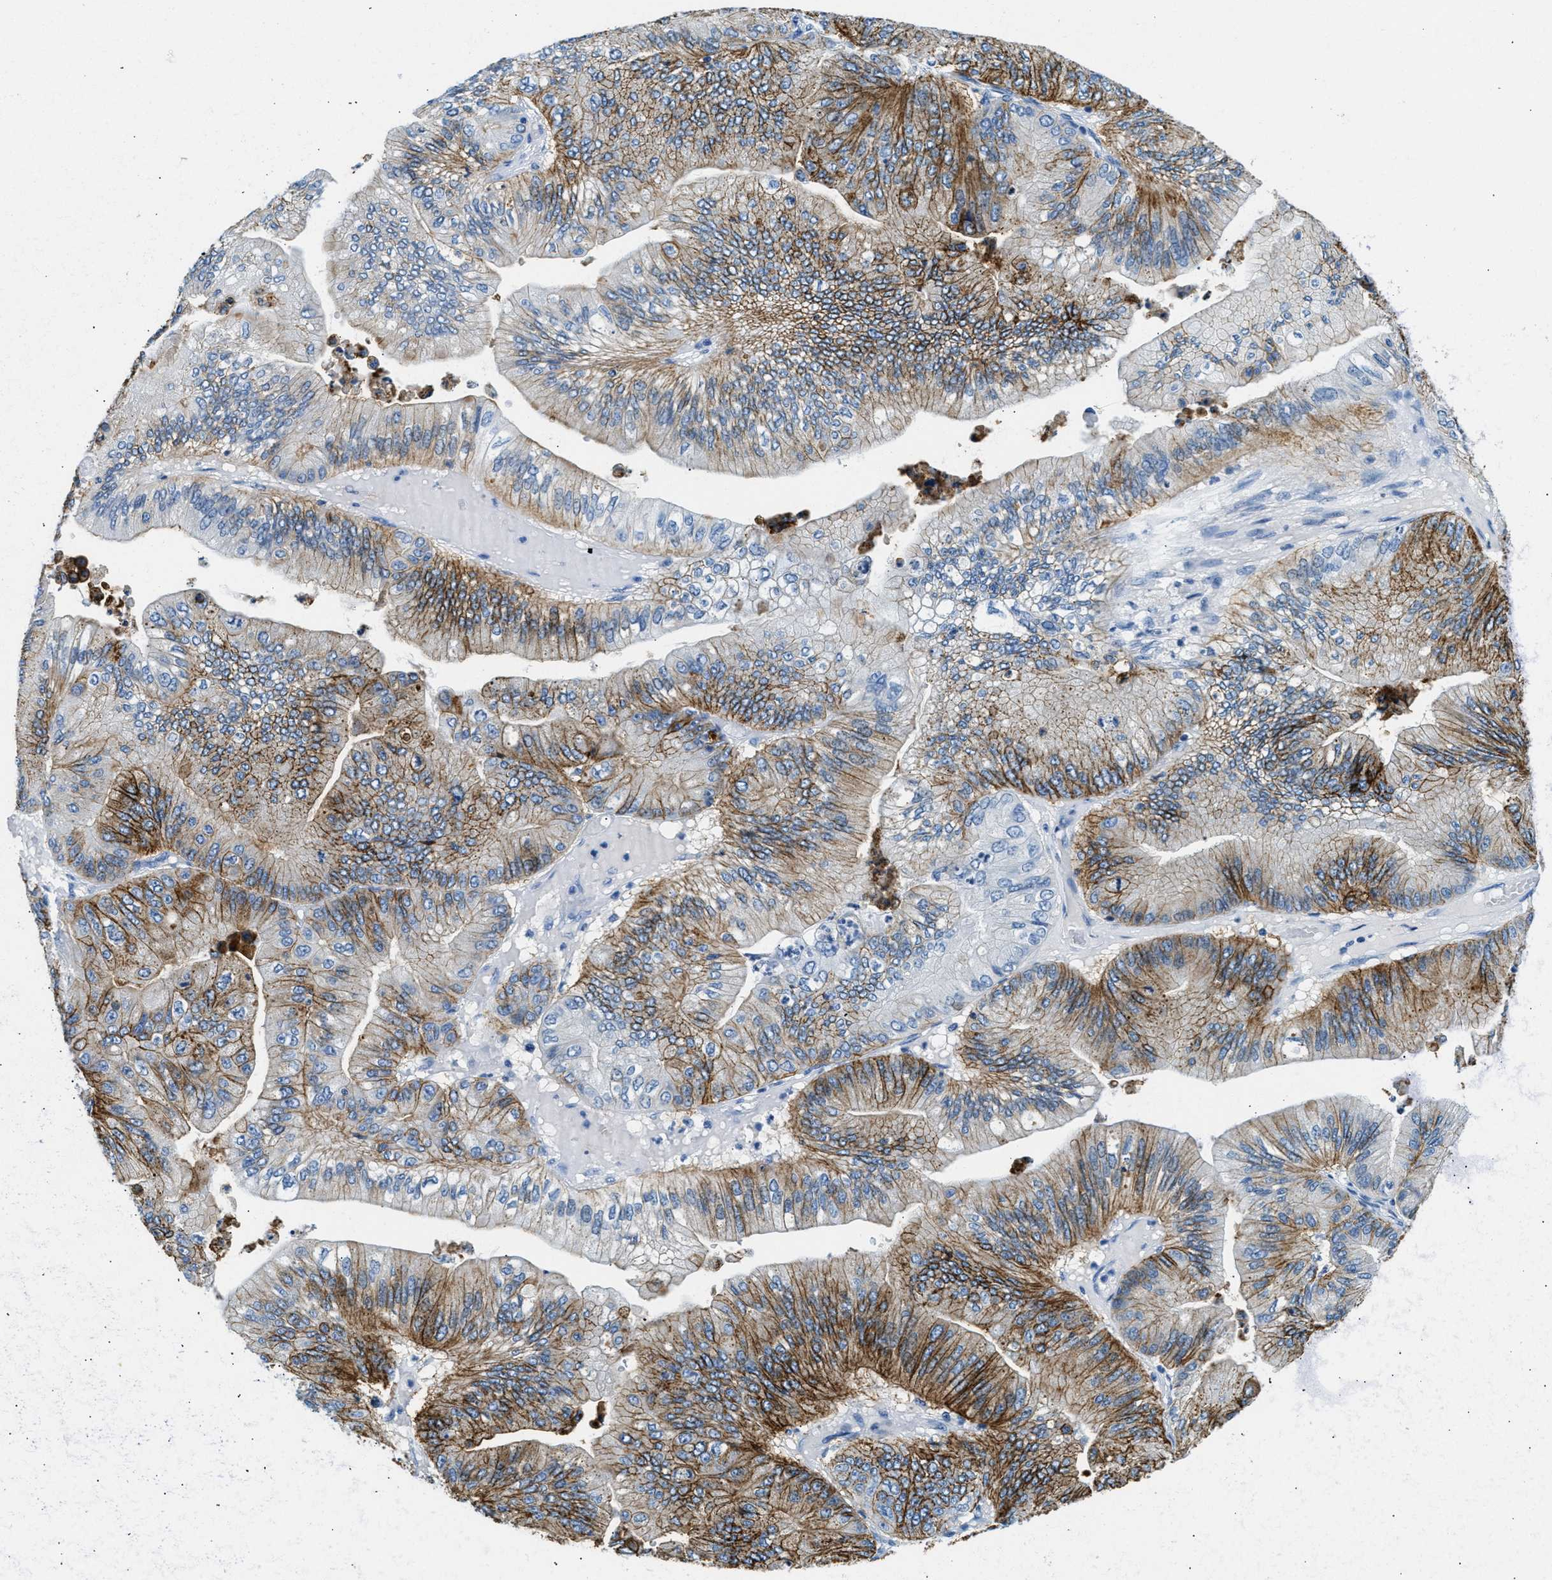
{"staining": {"intensity": "strong", "quantity": ">75%", "location": "cytoplasmic/membranous"}, "tissue": "ovarian cancer", "cell_type": "Tumor cells", "image_type": "cancer", "snomed": [{"axis": "morphology", "description": "Cystadenocarcinoma, mucinous, NOS"}, {"axis": "topography", "description": "Ovary"}], "caption": "This histopathology image exhibits immunohistochemistry staining of human ovarian cancer, with high strong cytoplasmic/membranous staining in approximately >75% of tumor cells.", "gene": "CLDN18", "patient": {"sex": "female", "age": 61}}